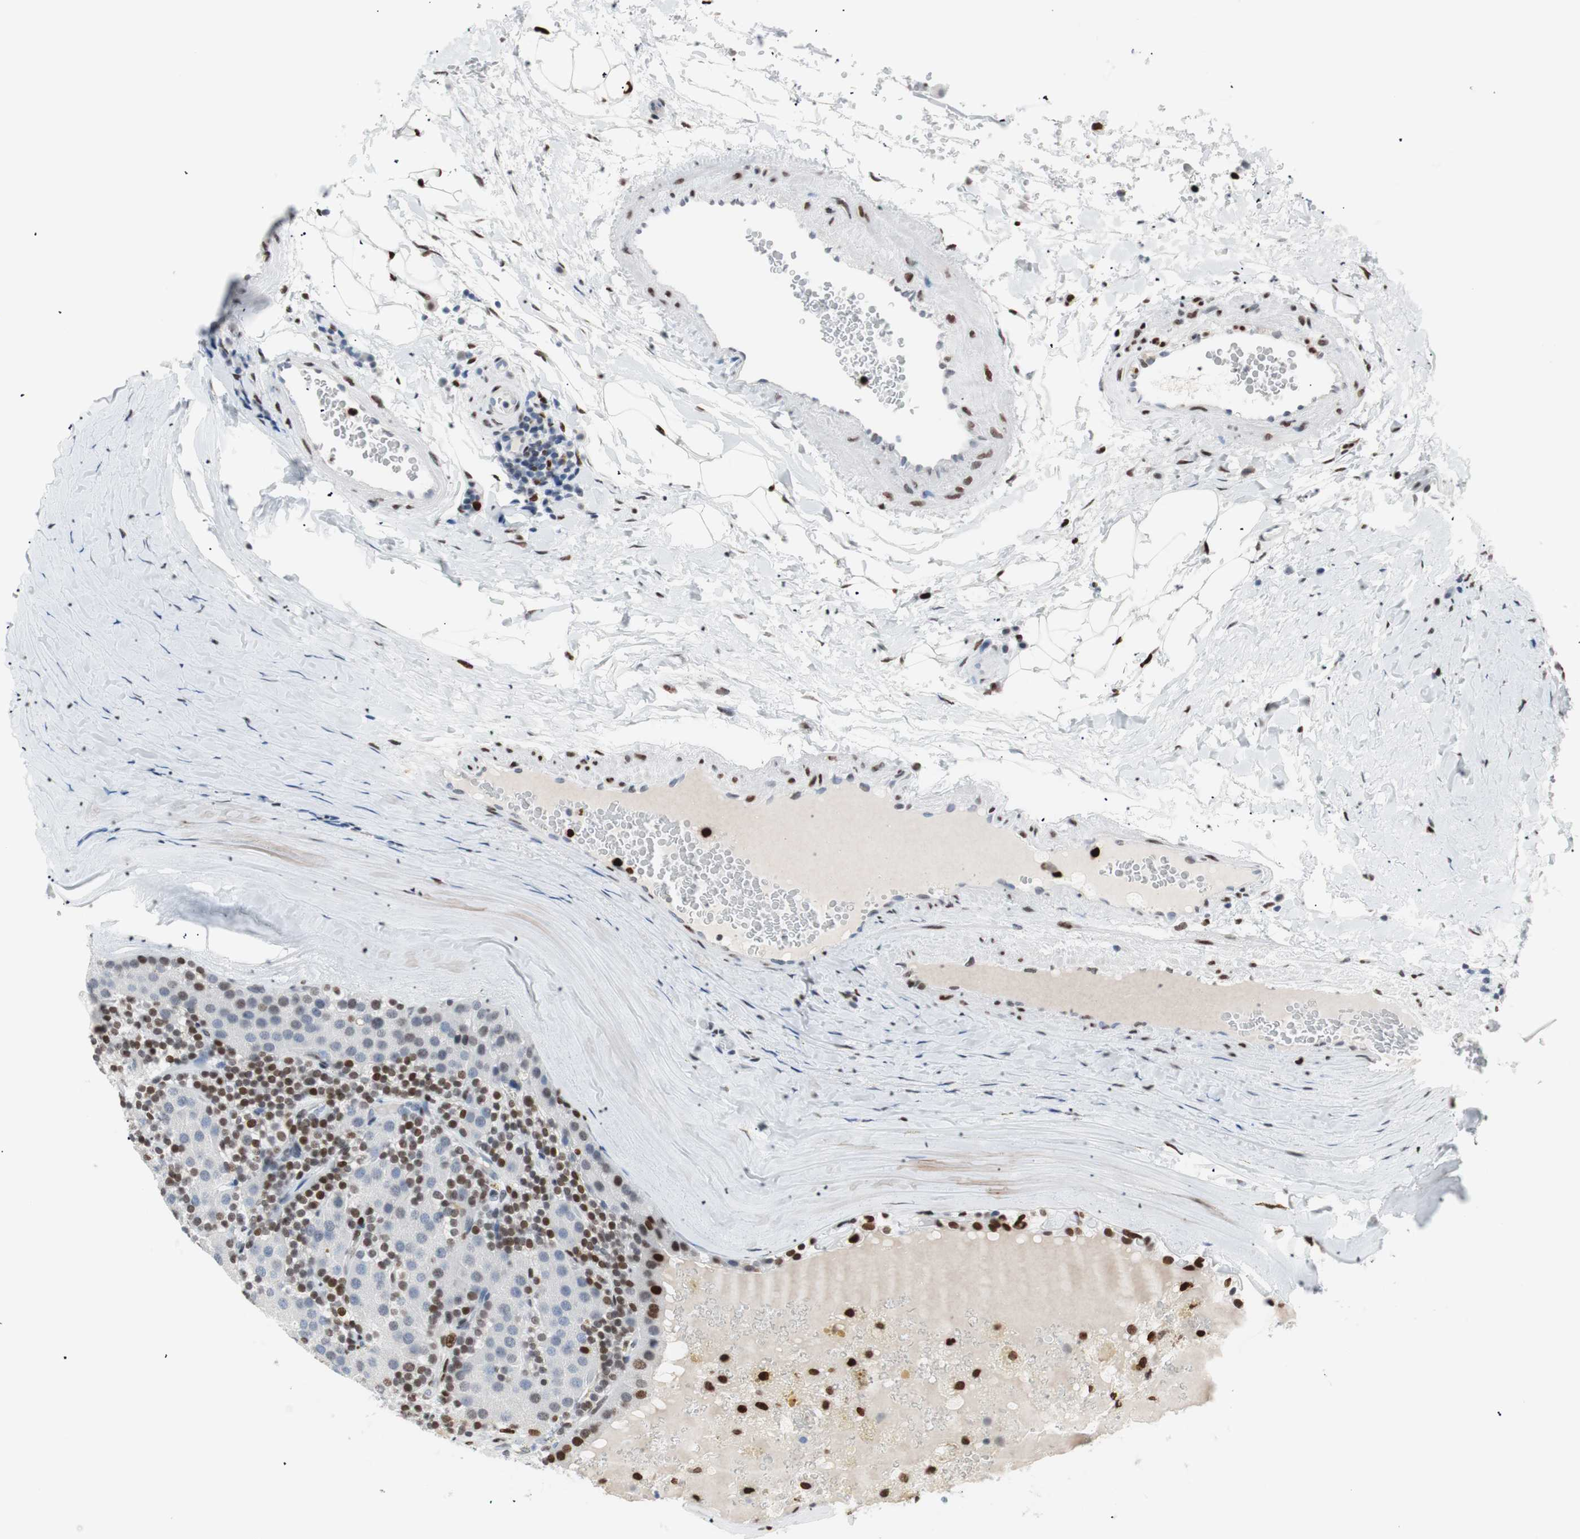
{"staining": {"intensity": "moderate", "quantity": "<25%", "location": "nuclear"}, "tissue": "parathyroid gland", "cell_type": "Glandular cells", "image_type": "normal", "snomed": [{"axis": "morphology", "description": "Normal tissue, NOS"}, {"axis": "morphology", "description": "Adenoma, NOS"}, {"axis": "topography", "description": "Parathyroid gland"}], "caption": "Parathyroid gland stained with a brown dye reveals moderate nuclear positive positivity in about <25% of glandular cells.", "gene": "CEBPB", "patient": {"sex": "female", "age": 86}}